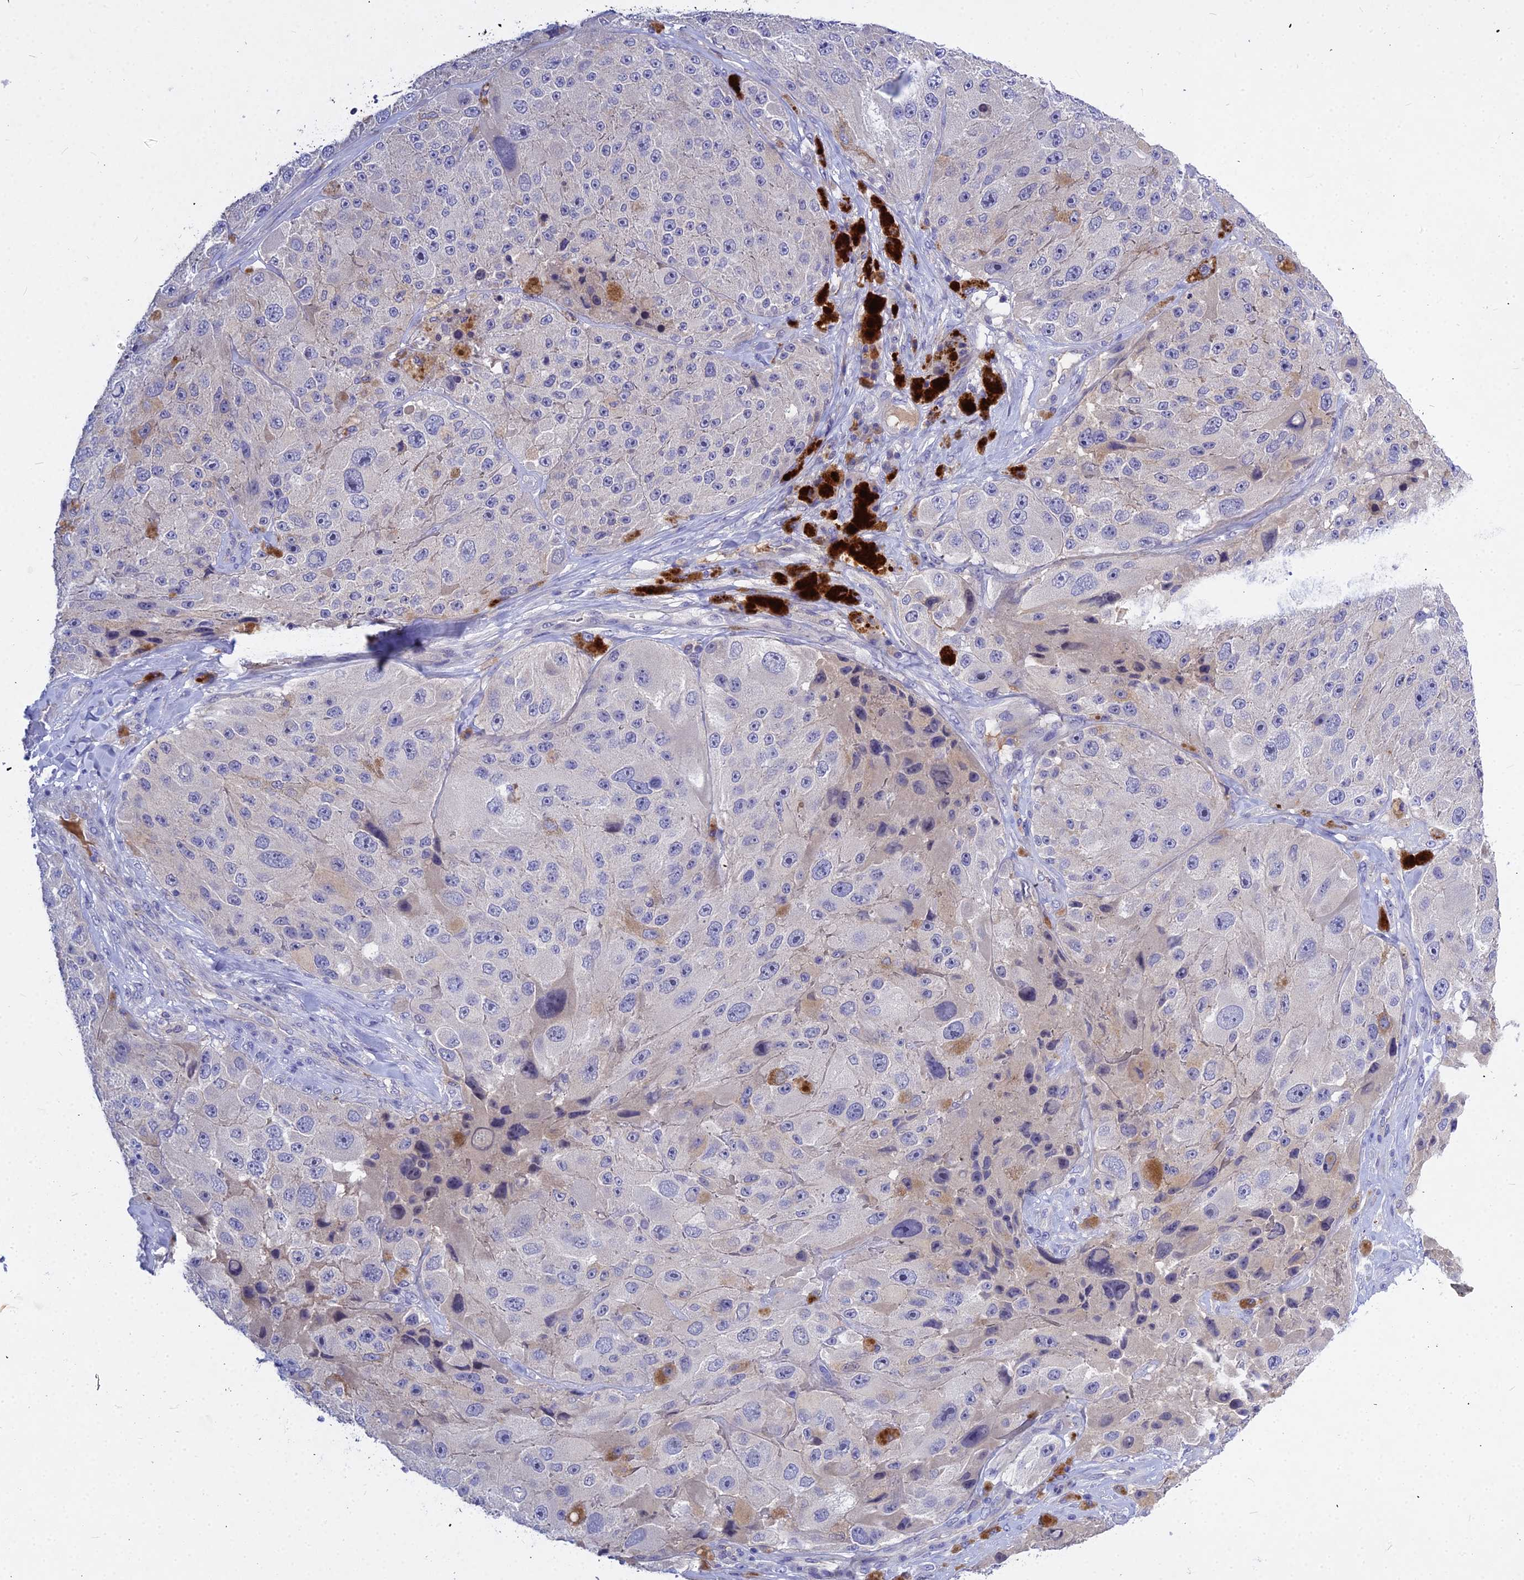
{"staining": {"intensity": "negative", "quantity": "none", "location": "none"}, "tissue": "melanoma", "cell_type": "Tumor cells", "image_type": "cancer", "snomed": [{"axis": "morphology", "description": "Malignant melanoma, Metastatic site"}, {"axis": "topography", "description": "Lymph node"}], "caption": "DAB immunohistochemical staining of human melanoma exhibits no significant staining in tumor cells.", "gene": "DMRTA1", "patient": {"sex": "male", "age": 62}}